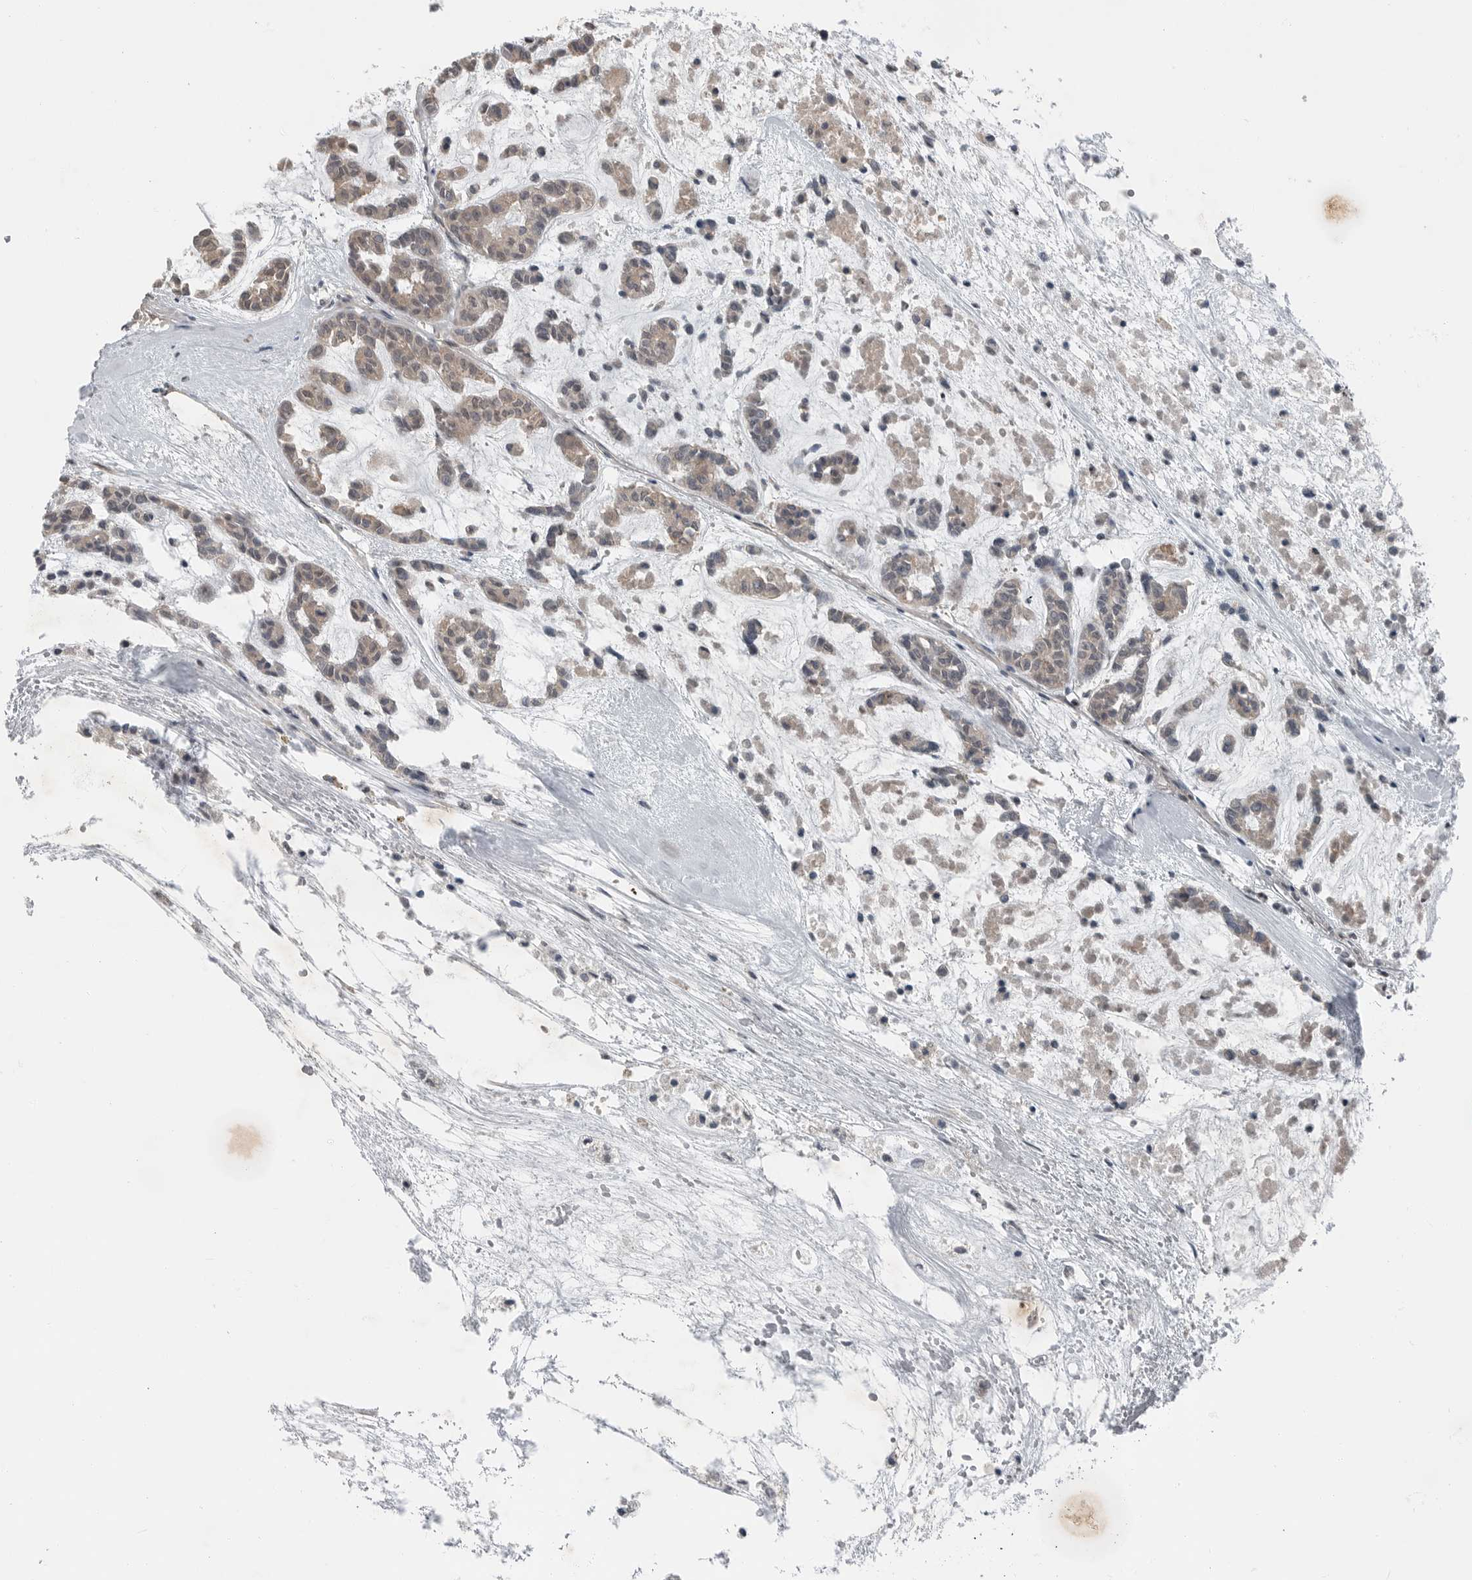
{"staining": {"intensity": "weak", "quantity": ">75%", "location": "cytoplasmic/membranous"}, "tissue": "head and neck cancer", "cell_type": "Tumor cells", "image_type": "cancer", "snomed": [{"axis": "morphology", "description": "Adenocarcinoma, NOS"}, {"axis": "morphology", "description": "Adenoma, NOS"}, {"axis": "topography", "description": "Head-Neck"}], "caption": "The immunohistochemical stain shows weak cytoplasmic/membranous staining in tumor cells of head and neck cancer tissue.", "gene": "MFAP3L", "patient": {"sex": "female", "age": 55}}